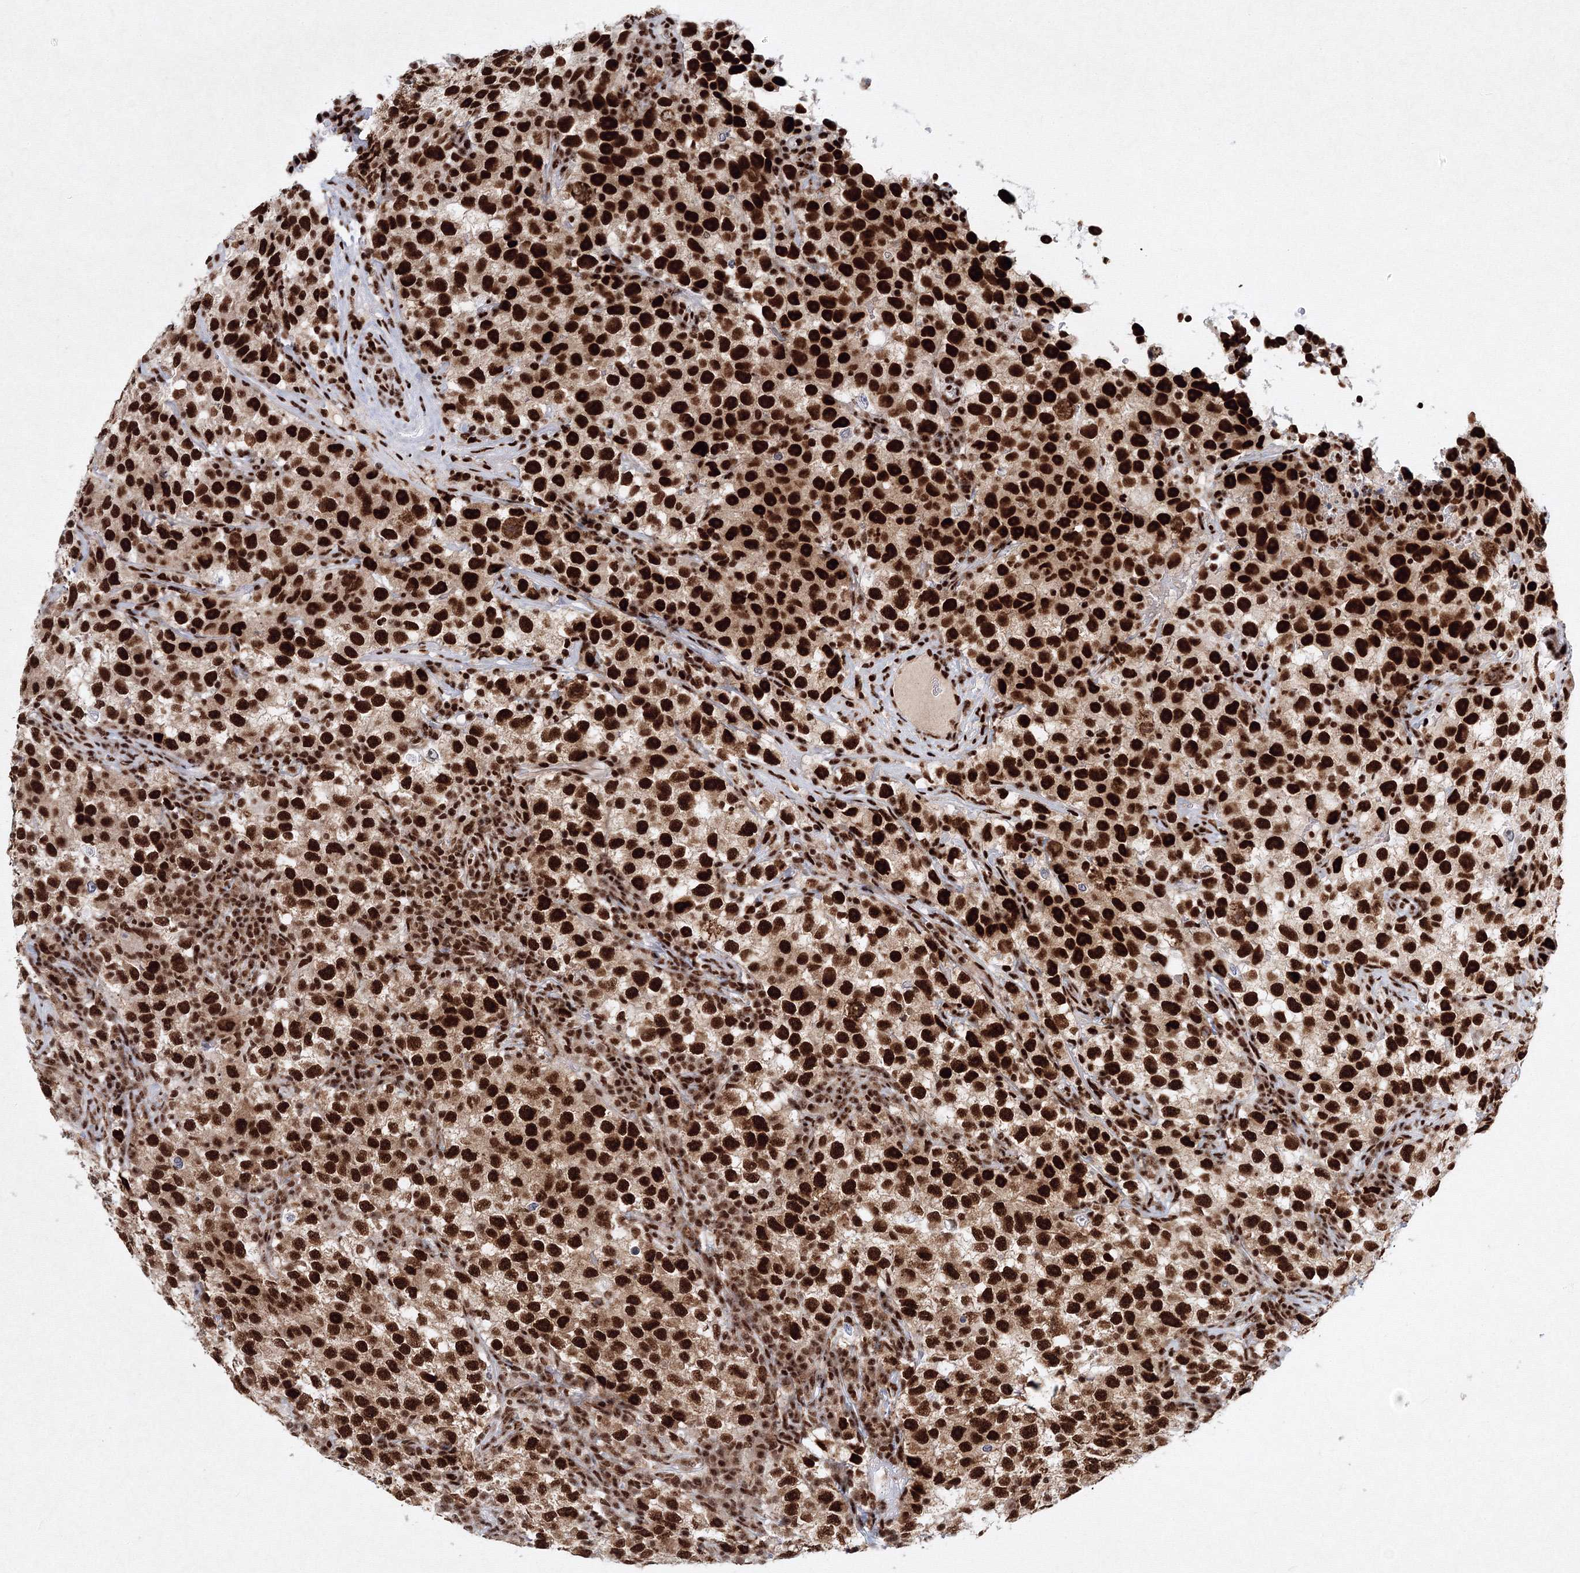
{"staining": {"intensity": "strong", "quantity": ">75%", "location": "nuclear"}, "tissue": "testis cancer", "cell_type": "Tumor cells", "image_type": "cancer", "snomed": [{"axis": "morphology", "description": "Seminoma, NOS"}, {"axis": "topography", "description": "Testis"}], "caption": "An IHC histopathology image of neoplastic tissue is shown. Protein staining in brown shows strong nuclear positivity in testis cancer within tumor cells. The staining was performed using DAB to visualize the protein expression in brown, while the nuclei were stained in blue with hematoxylin (Magnification: 20x).", "gene": "SNRPC", "patient": {"sex": "male", "age": 22}}